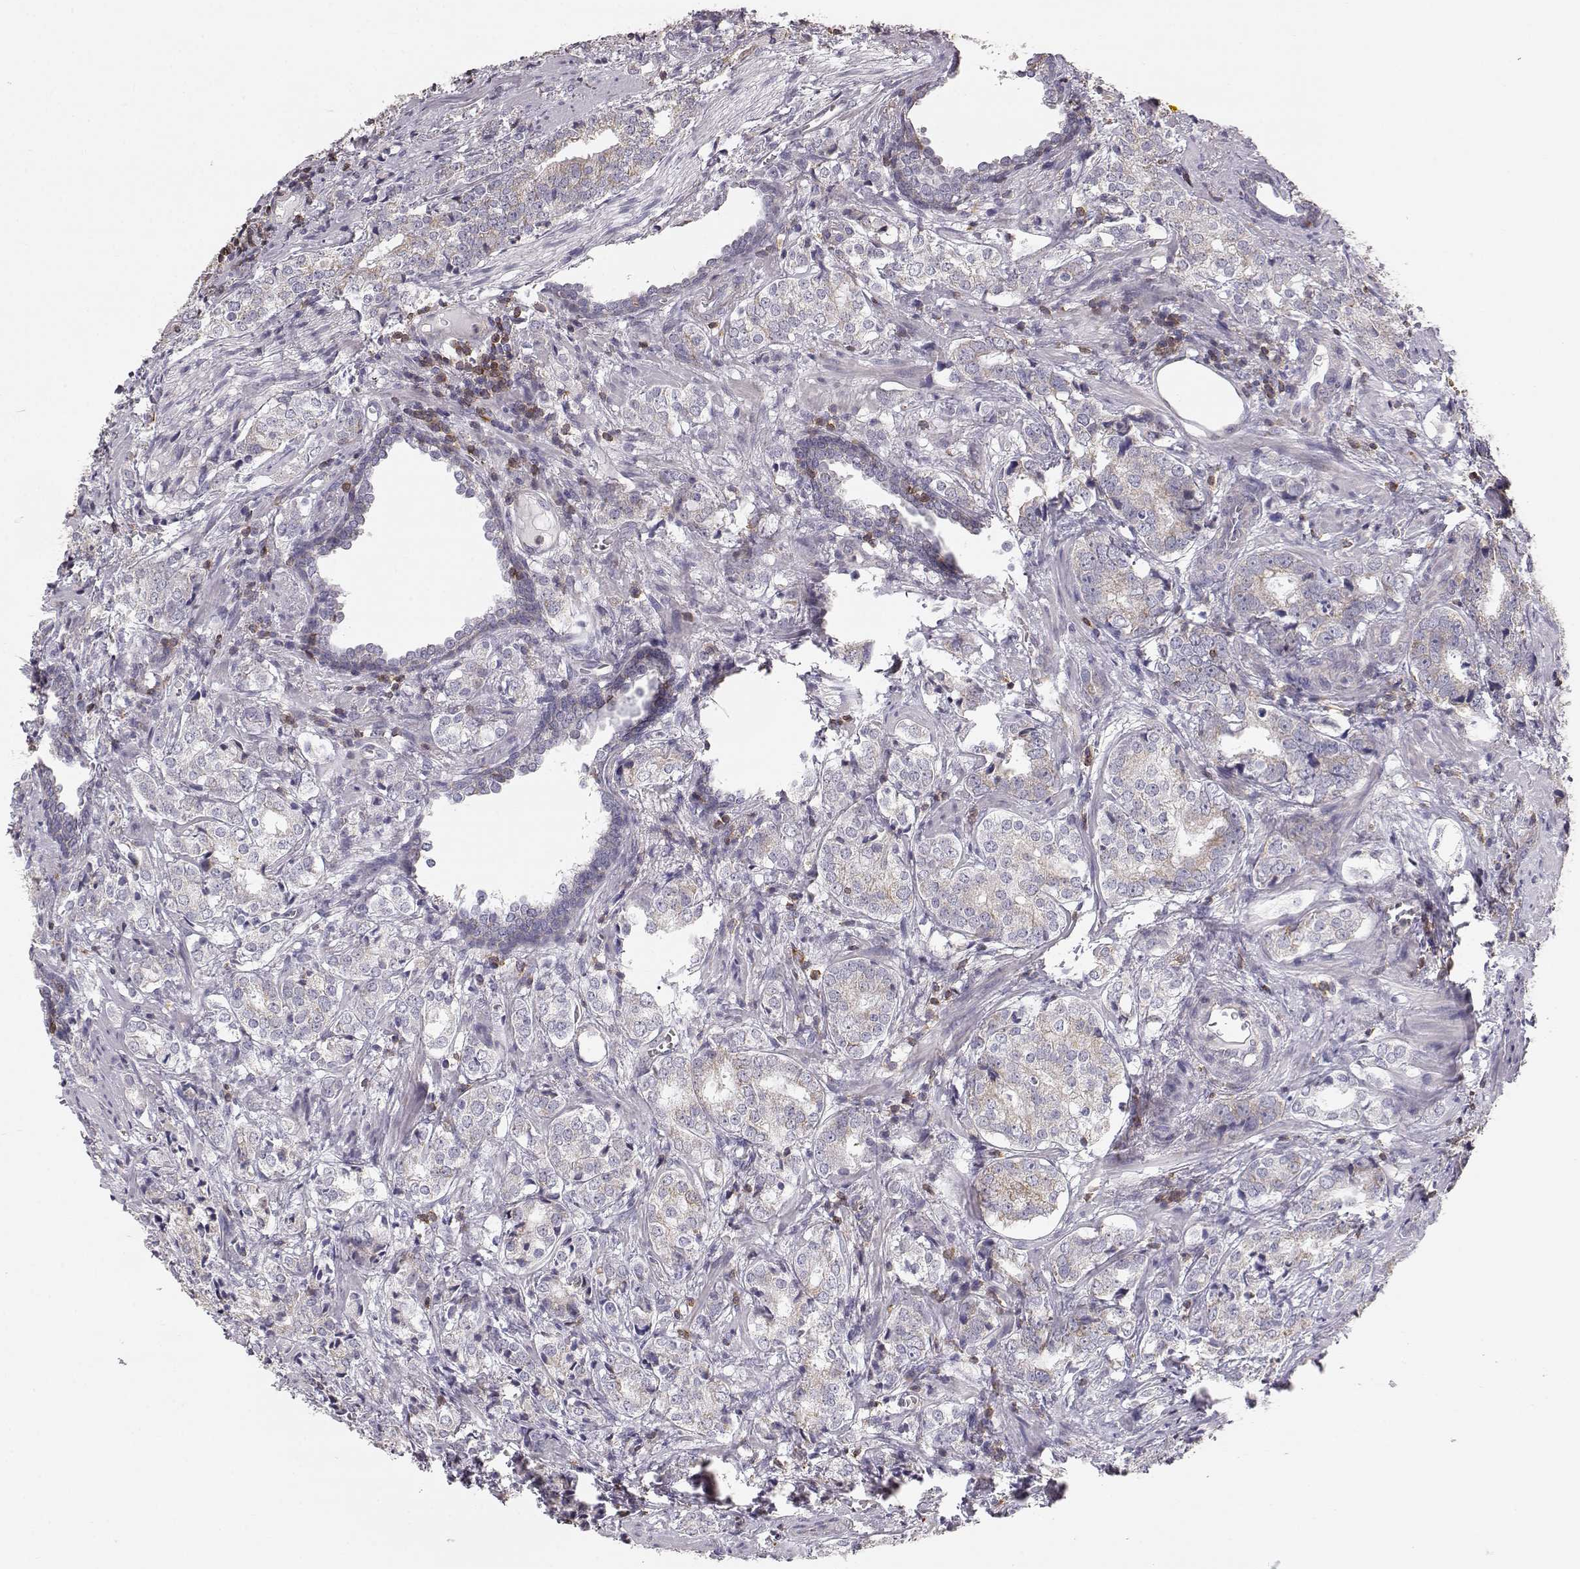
{"staining": {"intensity": "moderate", "quantity": ">75%", "location": "cytoplasmic/membranous"}, "tissue": "prostate cancer", "cell_type": "Tumor cells", "image_type": "cancer", "snomed": [{"axis": "morphology", "description": "Adenocarcinoma, NOS"}, {"axis": "topography", "description": "Prostate and seminal vesicle, NOS"}], "caption": "Immunohistochemical staining of prostate cancer (adenocarcinoma) reveals medium levels of moderate cytoplasmic/membranous staining in about >75% of tumor cells.", "gene": "GRAP2", "patient": {"sex": "male", "age": 63}}